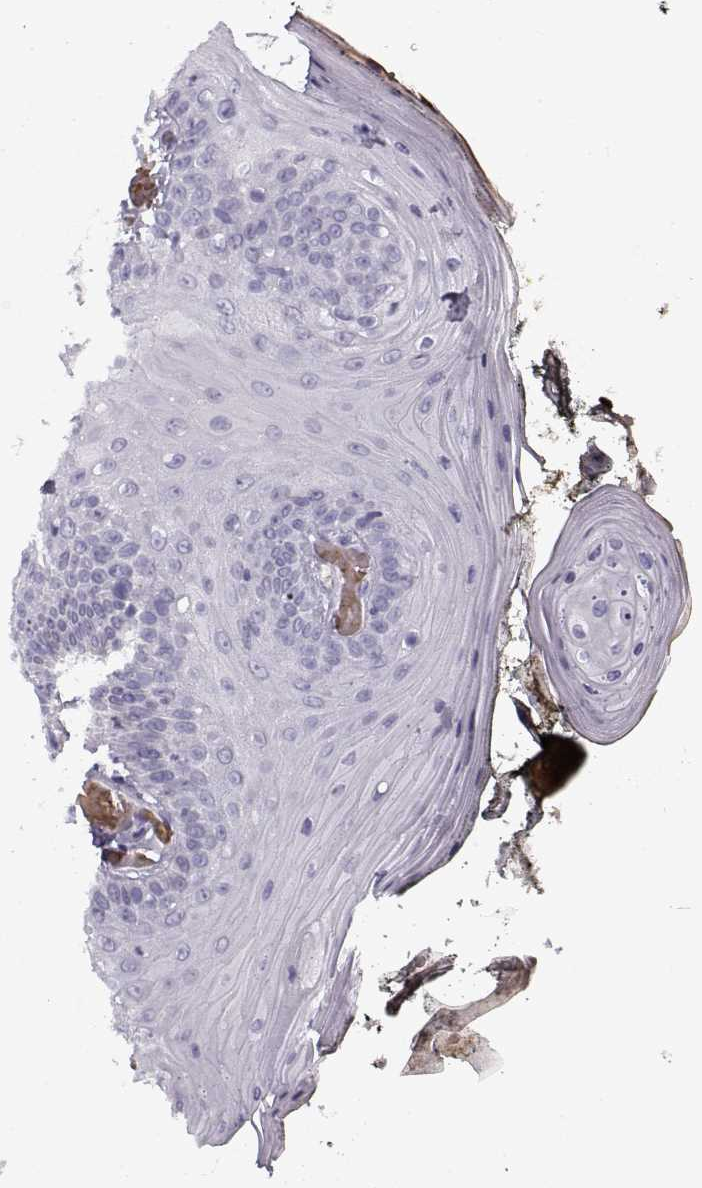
{"staining": {"intensity": "negative", "quantity": "none", "location": "none"}, "tissue": "oral mucosa", "cell_type": "Squamous epithelial cells", "image_type": "normal", "snomed": [{"axis": "morphology", "description": "Normal tissue, NOS"}, {"axis": "topography", "description": "Oral tissue"}], "caption": "The immunohistochemistry (IHC) photomicrograph has no significant expression in squamous epithelial cells of oral mucosa.", "gene": "SNCA", "patient": {"sex": "male", "age": 9}}